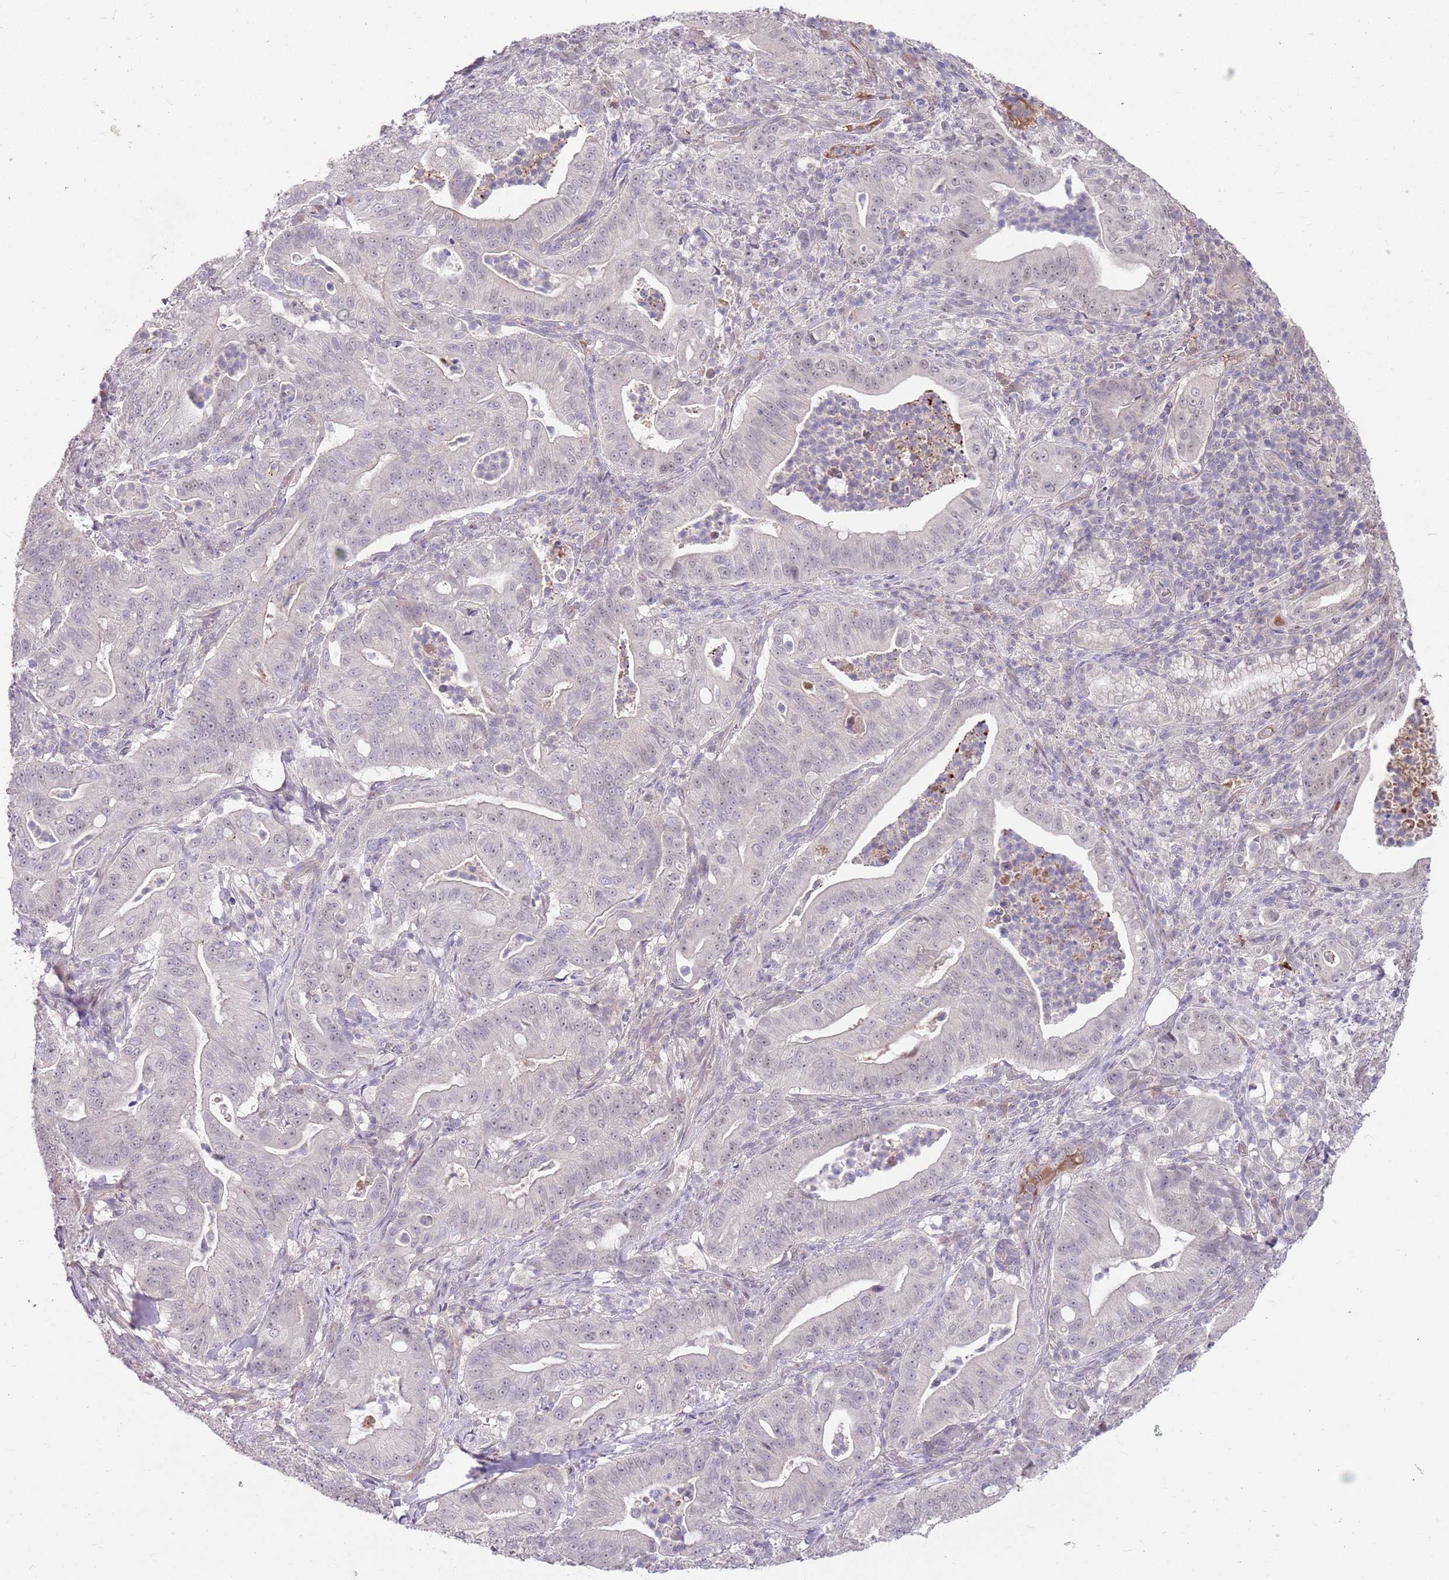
{"staining": {"intensity": "negative", "quantity": "none", "location": "none"}, "tissue": "pancreatic cancer", "cell_type": "Tumor cells", "image_type": "cancer", "snomed": [{"axis": "morphology", "description": "Adenocarcinoma, NOS"}, {"axis": "topography", "description": "Pancreas"}], "caption": "Protein analysis of pancreatic cancer (adenocarcinoma) demonstrates no significant positivity in tumor cells. (DAB (3,3'-diaminobenzidine) IHC visualized using brightfield microscopy, high magnification).", "gene": "MEI1", "patient": {"sex": "male", "age": 71}}